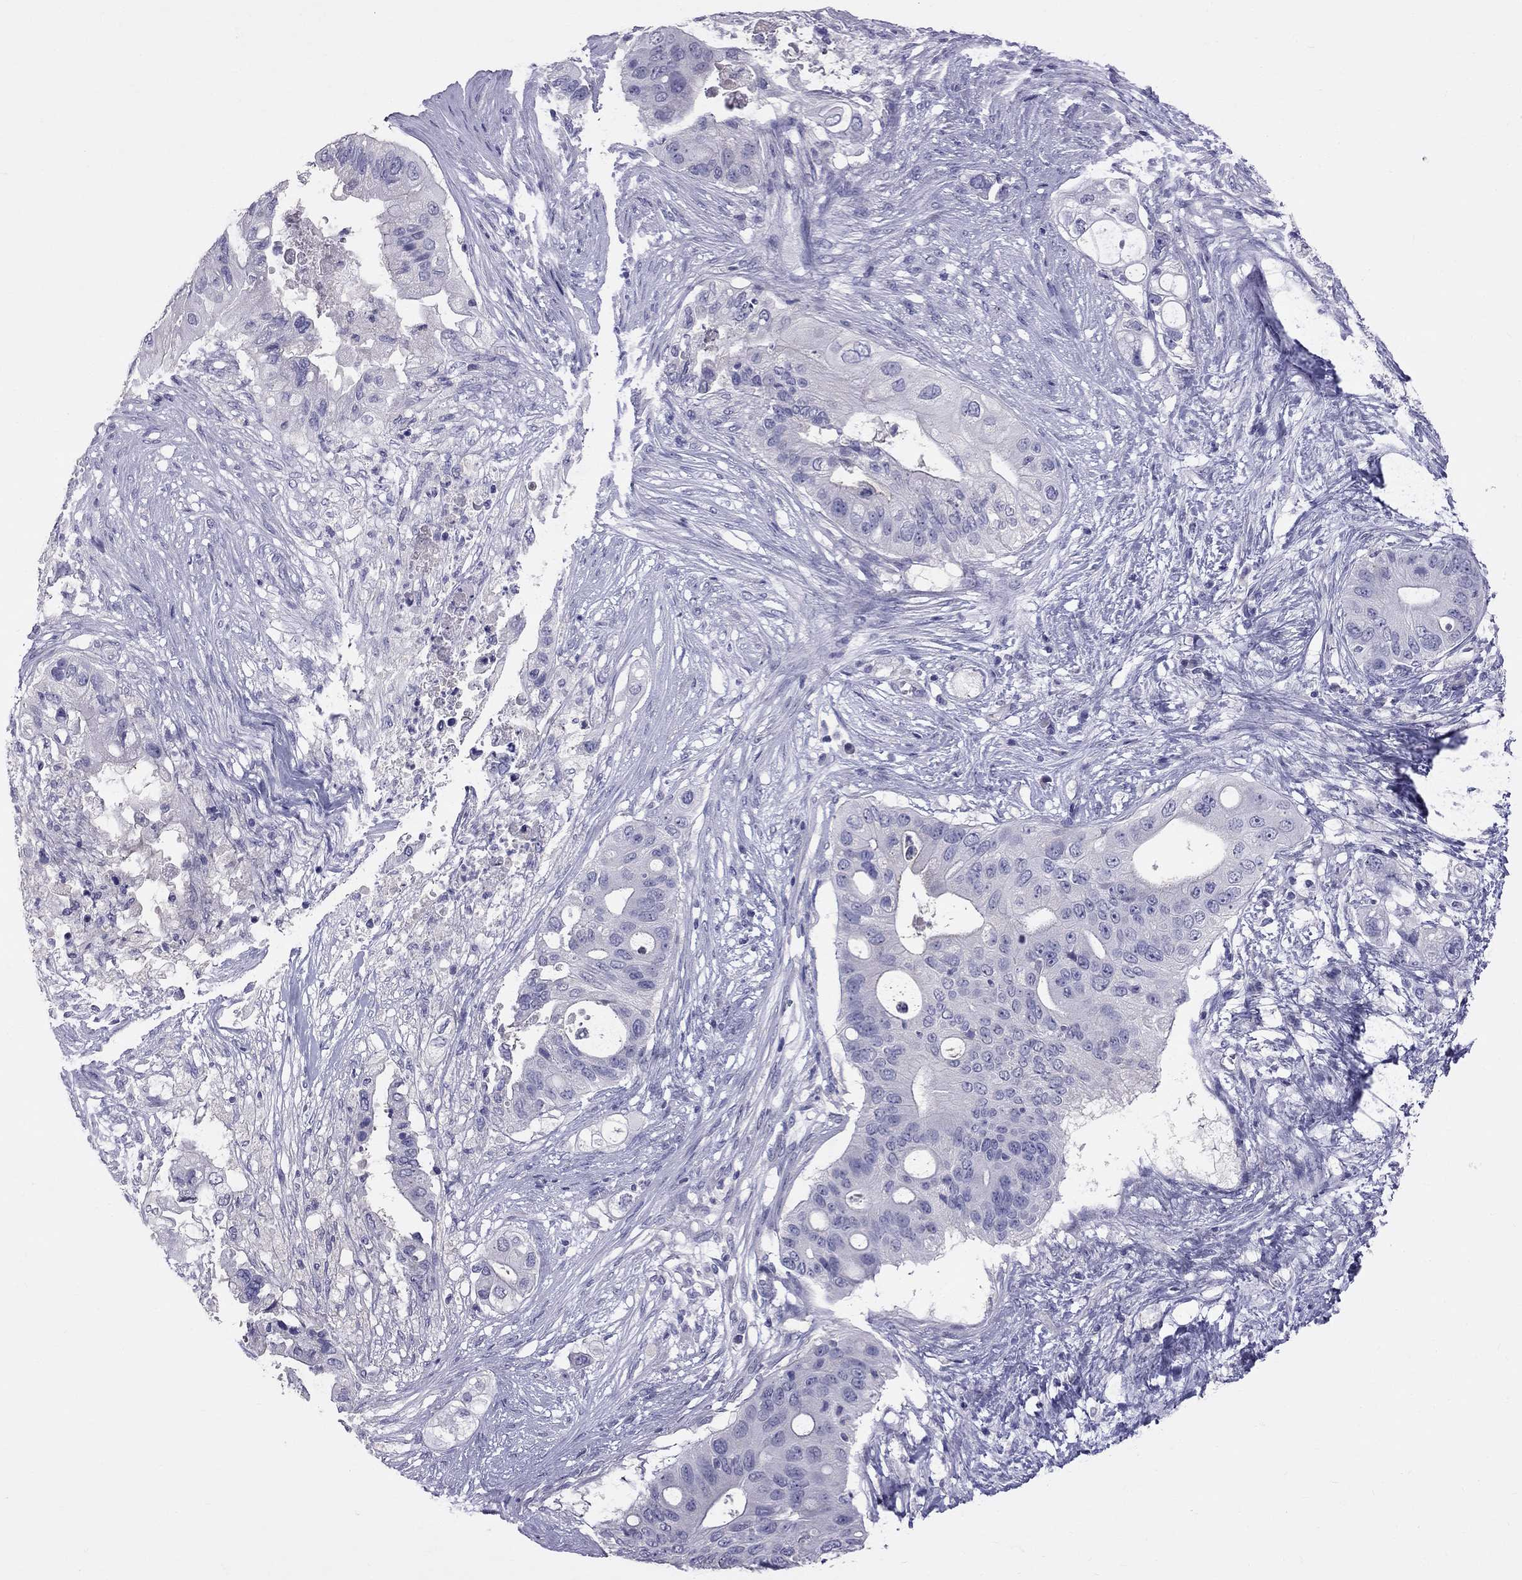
{"staining": {"intensity": "negative", "quantity": "none", "location": "none"}, "tissue": "pancreatic cancer", "cell_type": "Tumor cells", "image_type": "cancer", "snomed": [{"axis": "morphology", "description": "Adenocarcinoma, NOS"}, {"axis": "topography", "description": "Pancreas"}], "caption": "The histopathology image demonstrates no significant staining in tumor cells of pancreatic cancer.", "gene": "CFAP91", "patient": {"sex": "female", "age": 72}}